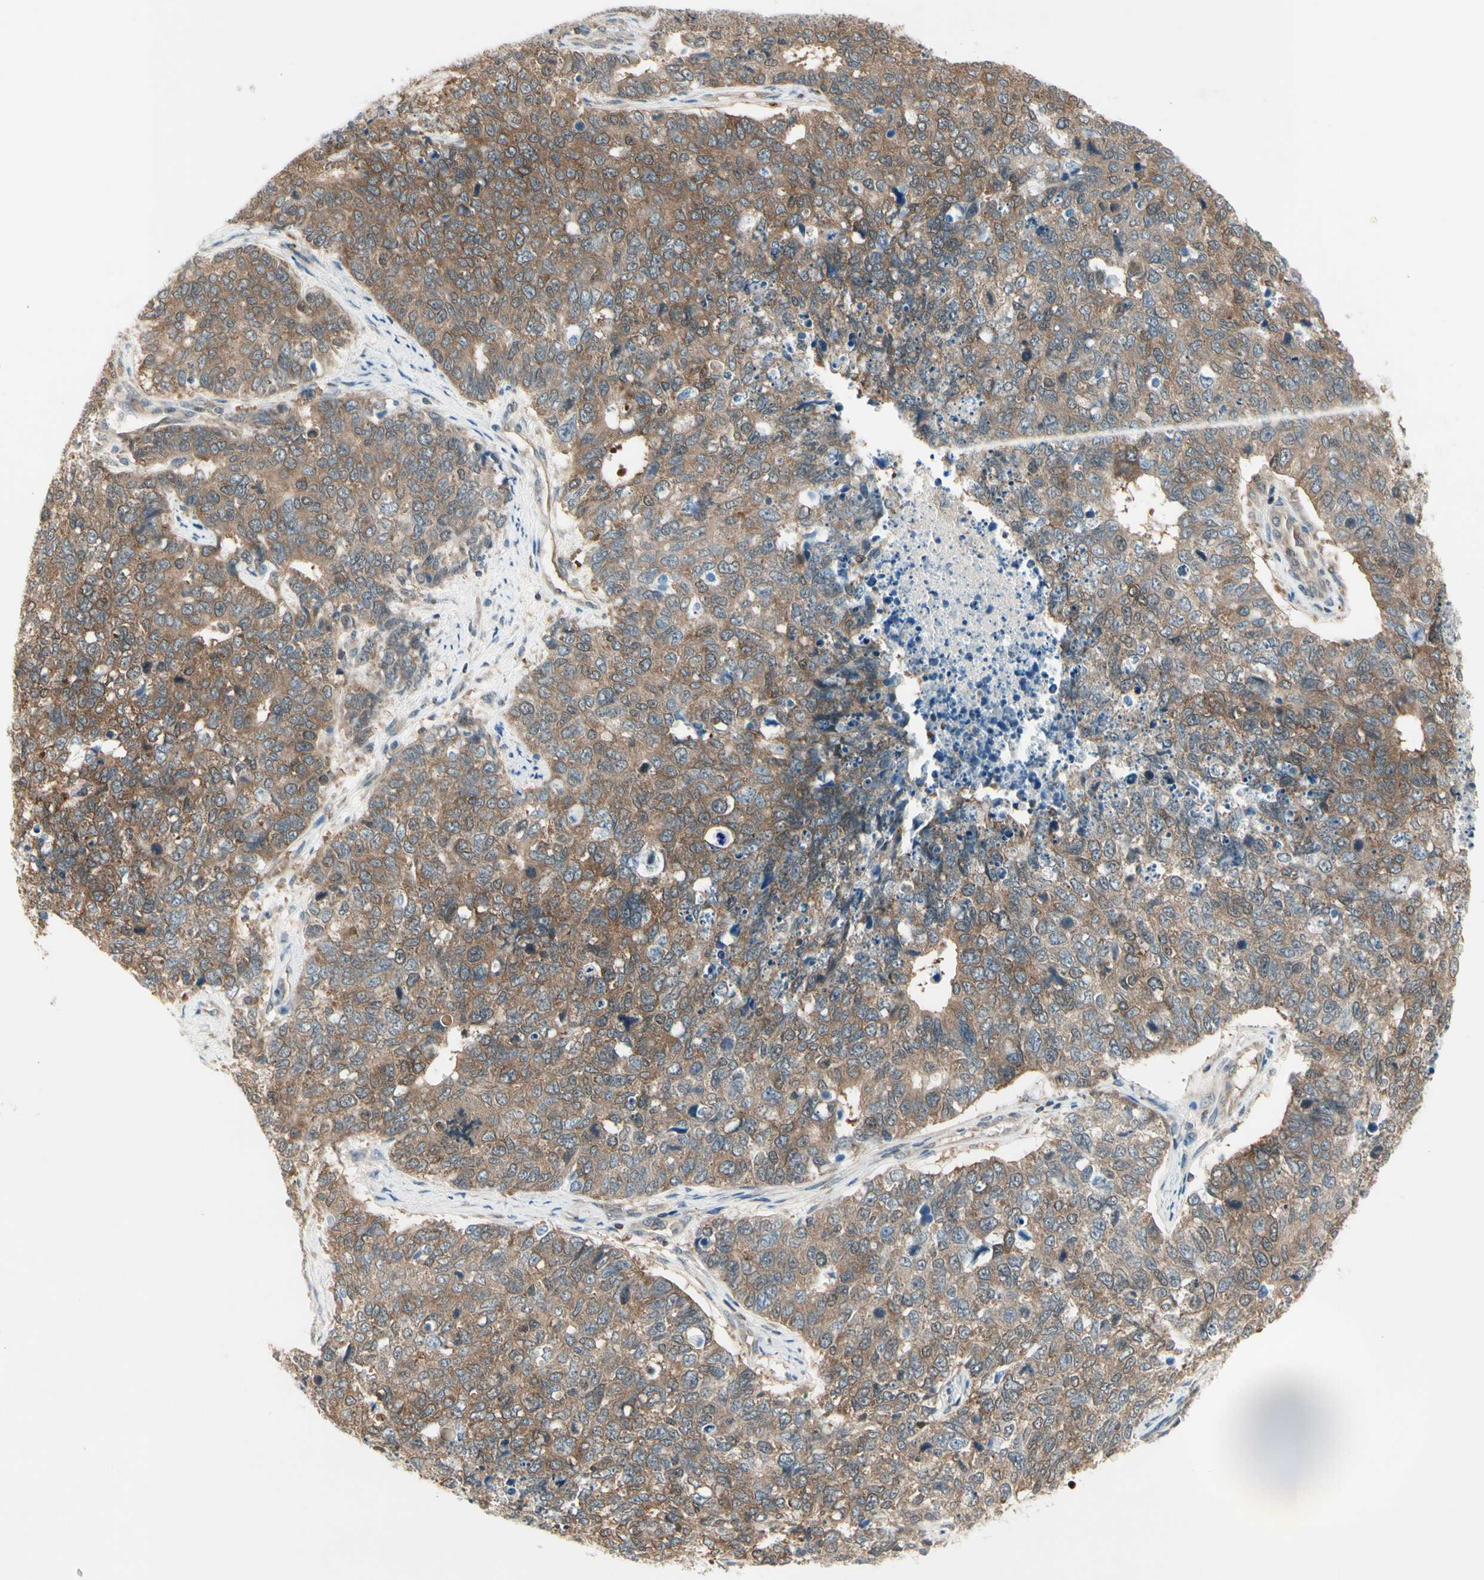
{"staining": {"intensity": "moderate", "quantity": ">75%", "location": "cytoplasmic/membranous"}, "tissue": "cervical cancer", "cell_type": "Tumor cells", "image_type": "cancer", "snomed": [{"axis": "morphology", "description": "Squamous cell carcinoma, NOS"}, {"axis": "topography", "description": "Cervix"}], "caption": "Cervical cancer was stained to show a protein in brown. There is medium levels of moderate cytoplasmic/membranous positivity in approximately >75% of tumor cells.", "gene": "OXSR1", "patient": {"sex": "female", "age": 63}}